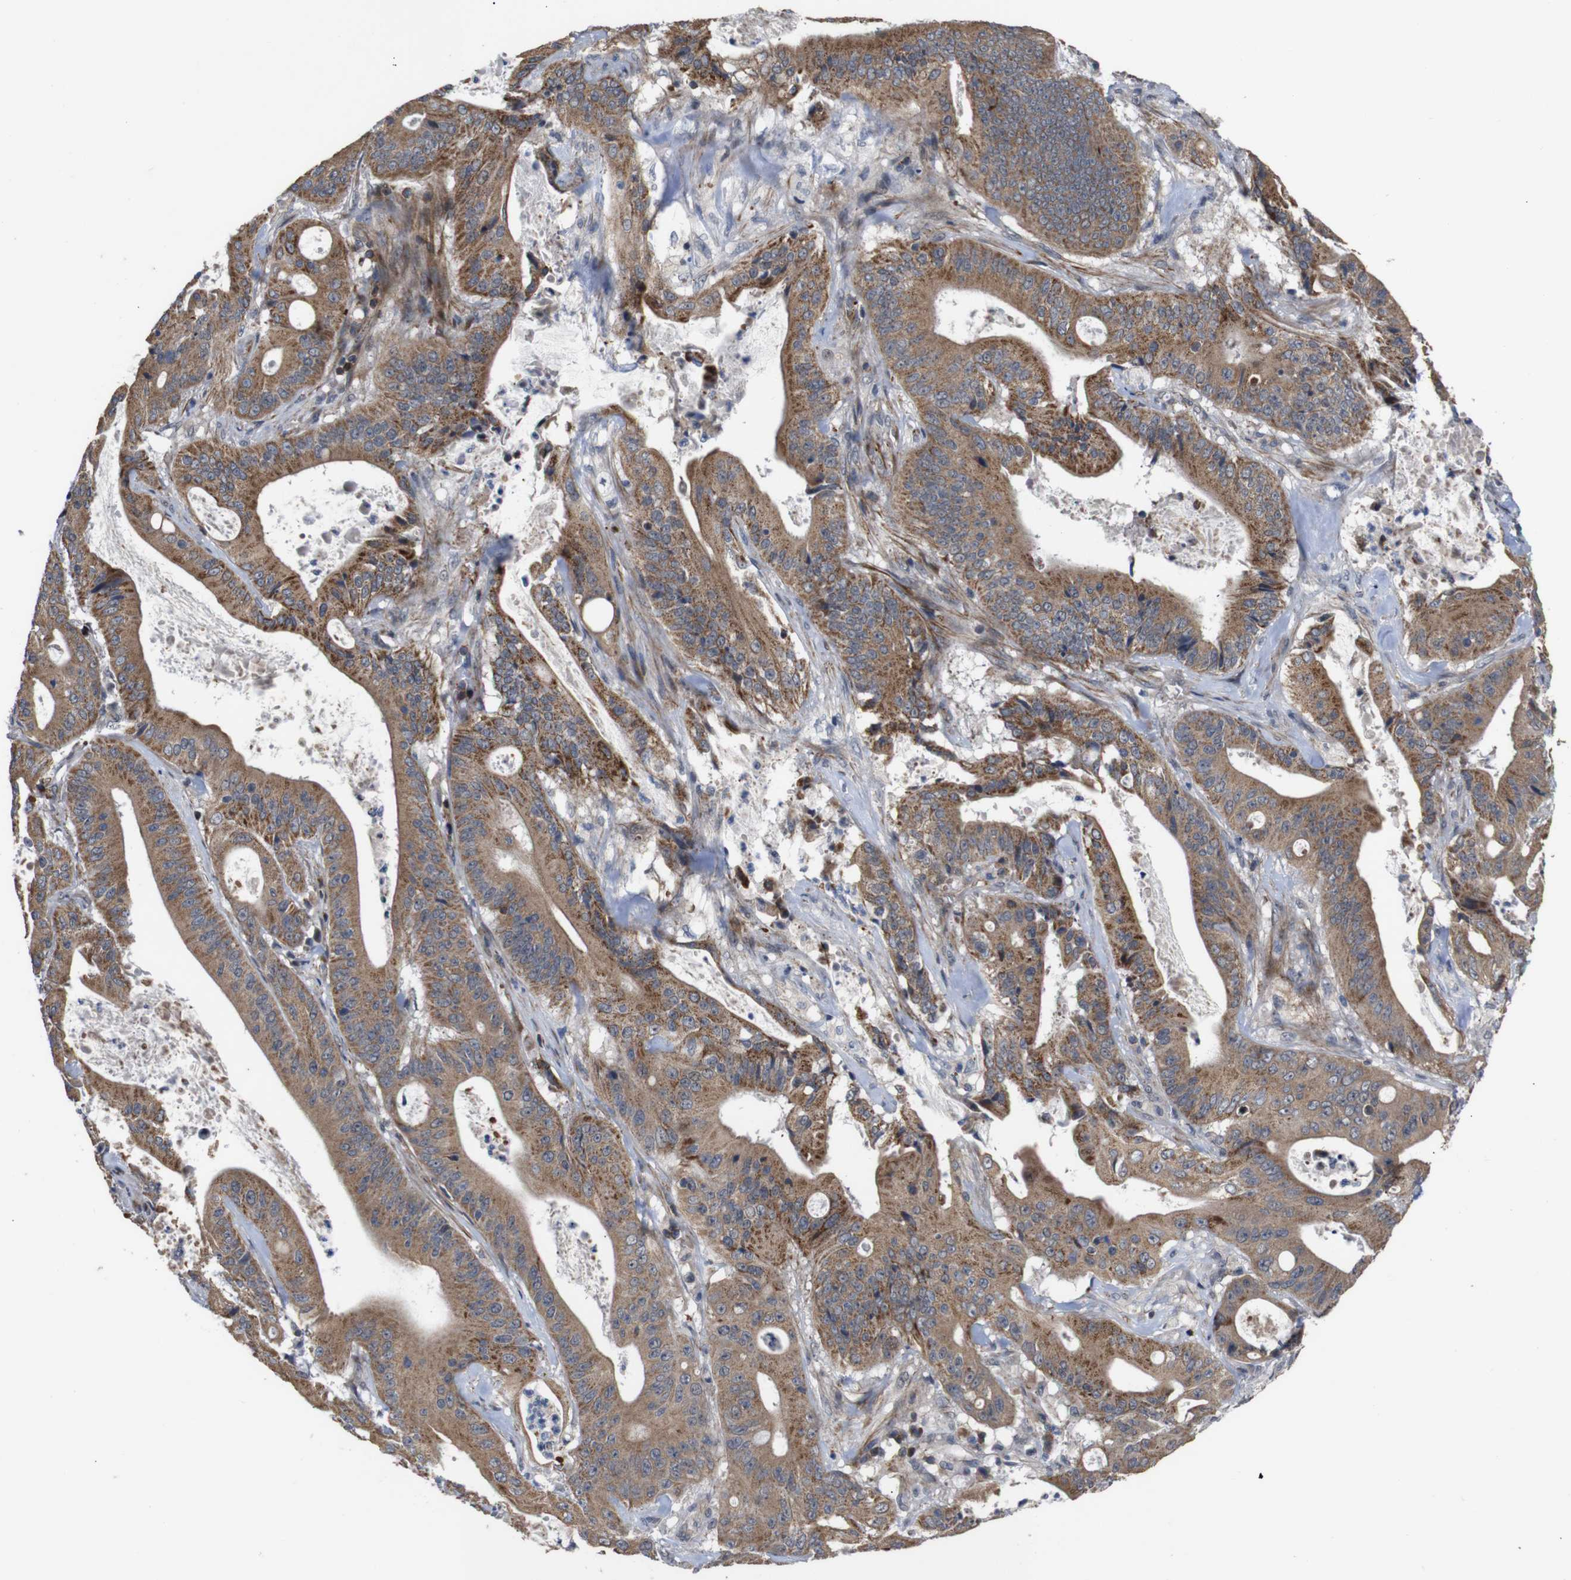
{"staining": {"intensity": "moderate", "quantity": ">75%", "location": "cytoplasmic/membranous"}, "tissue": "pancreatic cancer", "cell_type": "Tumor cells", "image_type": "cancer", "snomed": [{"axis": "morphology", "description": "Normal tissue, NOS"}, {"axis": "topography", "description": "Lymph node"}], "caption": "High-magnification brightfield microscopy of pancreatic cancer stained with DAB (3,3'-diaminobenzidine) (brown) and counterstained with hematoxylin (blue). tumor cells exhibit moderate cytoplasmic/membranous expression is present in about>75% of cells.", "gene": "ATP7B", "patient": {"sex": "male", "age": 62}}